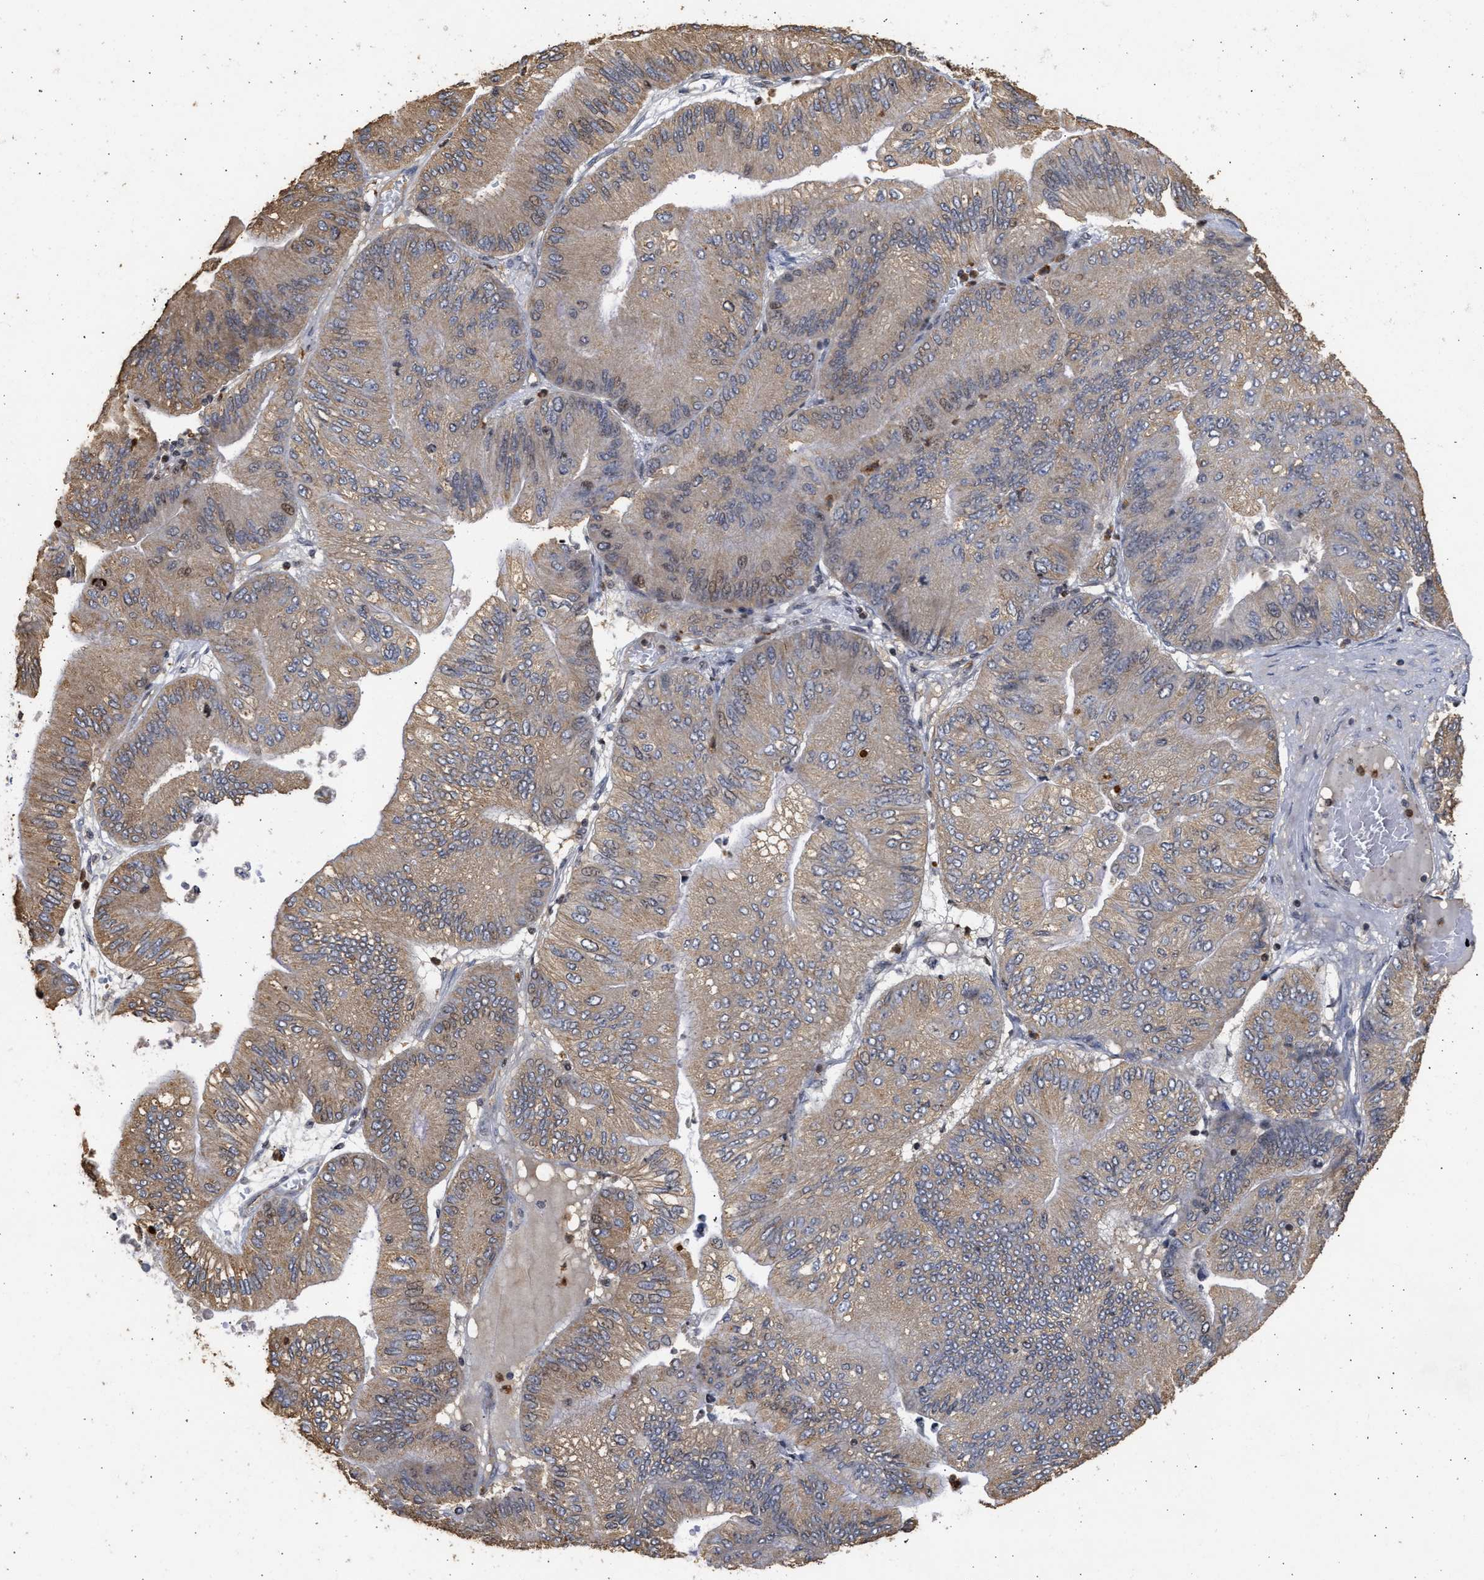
{"staining": {"intensity": "weak", "quantity": ">75%", "location": "cytoplasmic/membranous,nuclear"}, "tissue": "ovarian cancer", "cell_type": "Tumor cells", "image_type": "cancer", "snomed": [{"axis": "morphology", "description": "Cystadenocarcinoma, mucinous, NOS"}, {"axis": "topography", "description": "Ovary"}], "caption": "Immunohistochemistry (IHC) of human ovarian cancer demonstrates low levels of weak cytoplasmic/membranous and nuclear positivity in about >75% of tumor cells.", "gene": "ENSG00000142539", "patient": {"sex": "female", "age": 61}}